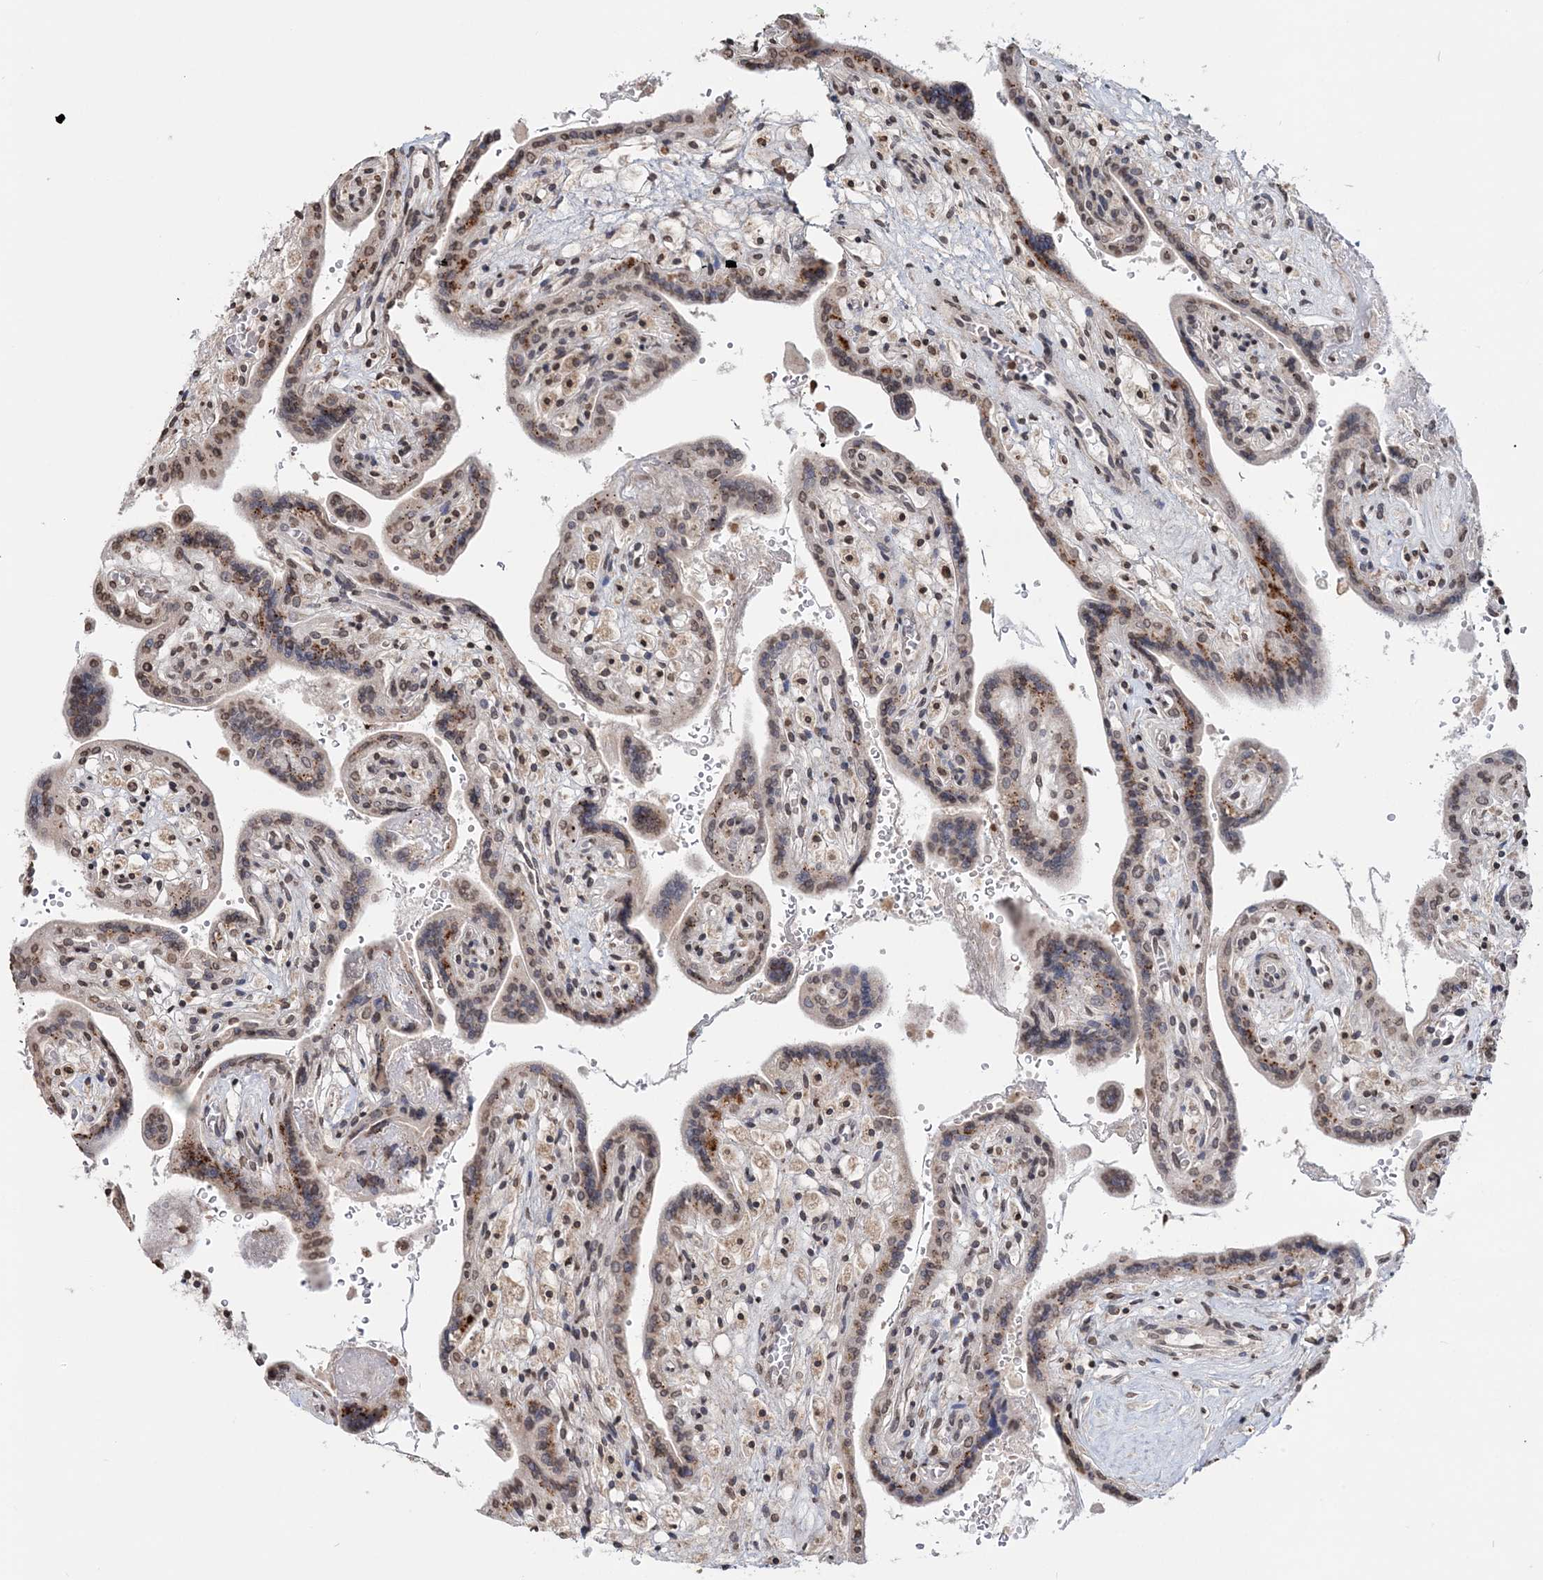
{"staining": {"intensity": "moderate", "quantity": ">75%", "location": "nuclear"}, "tissue": "placenta", "cell_type": "Trophoblastic cells", "image_type": "normal", "snomed": [{"axis": "morphology", "description": "Normal tissue, NOS"}, {"axis": "topography", "description": "Placenta"}], "caption": "Placenta stained for a protein reveals moderate nuclear positivity in trophoblastic cells. (Stains: DAB in brown, nuclei in blue, Microscopy: brightfield microscopy at high magnification).", "gene": "SOWAHB", "patient": {"sex": "female", "age": 37}}